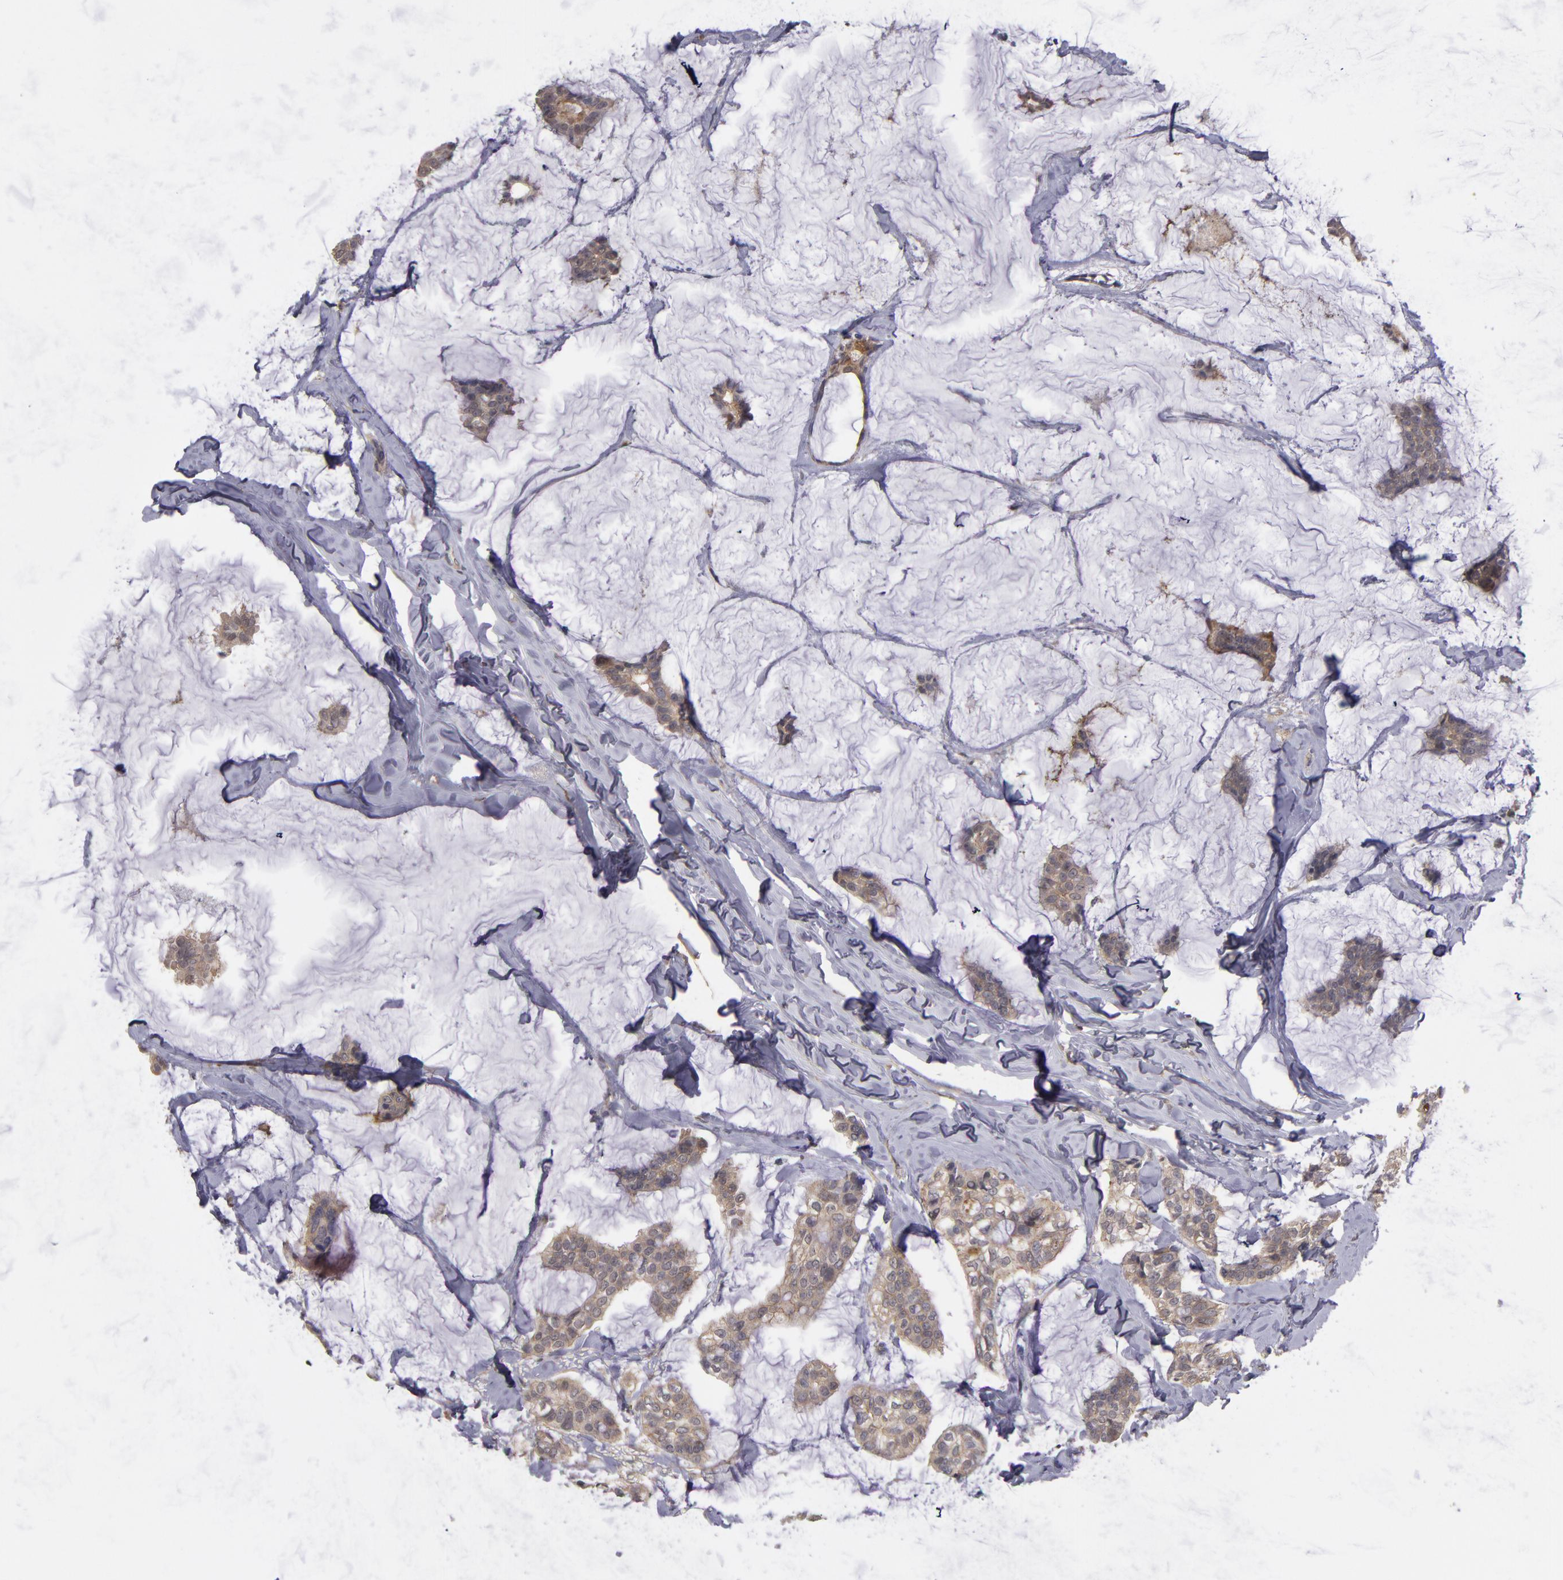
{"staining": {"intensity": "weak", "quantity": ">75%", "location": "cytoplasmic/membranous"}, "tissue": "breast cancer", "cell_type": "Tumor cells", "image_type": "cancer", "snomed": [{"axis": "morphology", "description": "Duct carcinoma"}, {"axis": "topography", "description": "Breast"}], "caption": "Immunohistochemical staining of breast cancer shows low levels of weak cytoplasmic/membranous protein expression in approximately >75% of tumor cells.", "gene": "CTSO", "patient": {"sex": "female", "age": 93}}